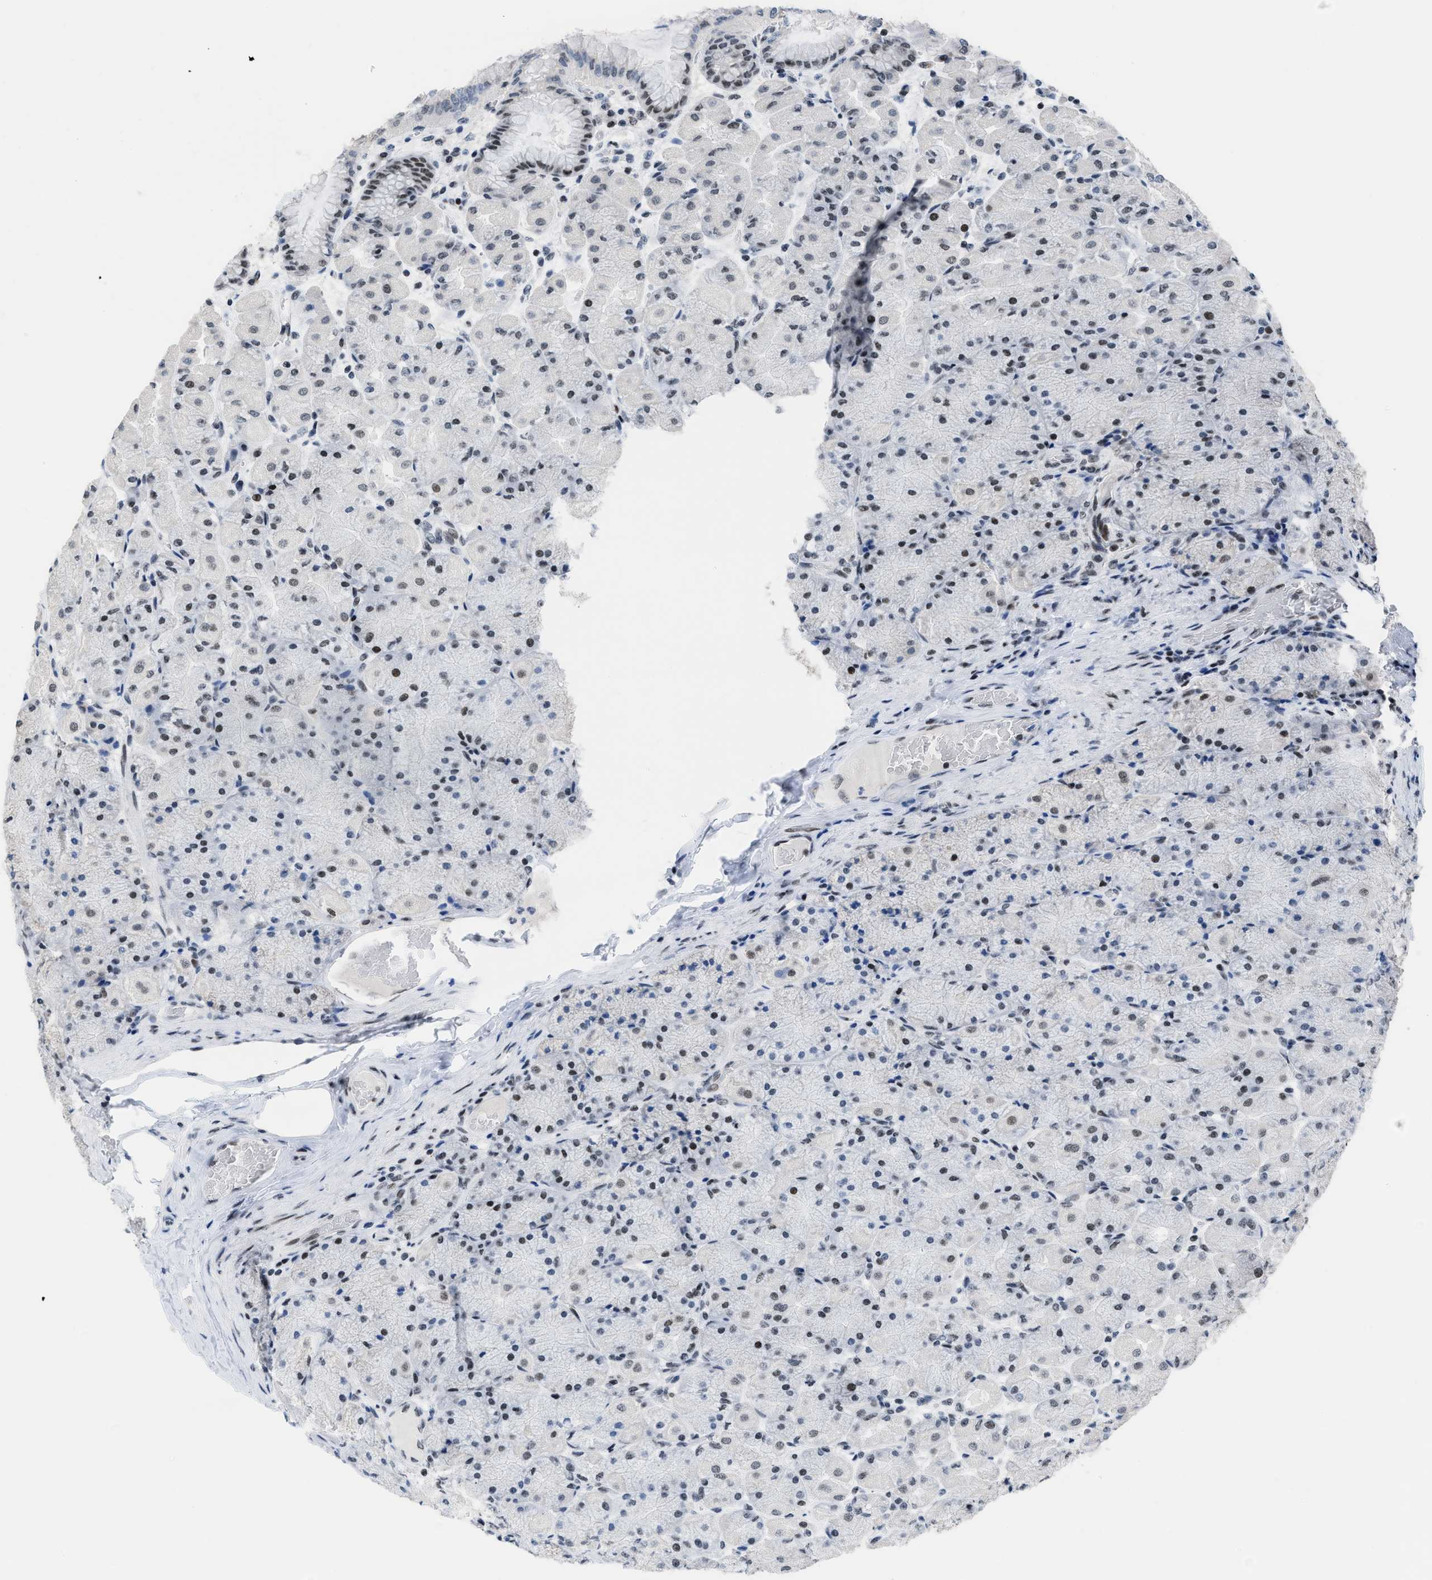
{"staining": {"intensity": "moderate", "quantity": "25%-75%", "location": "nuclear"}, "tissue": "stomach", "cell_type": "Glandular cells", "image_type": "normal", "snomed": [{"axis": "morphology", "description": "Normal tissue, NOS"}, {"axis": "topography", "description": "Stomach, upper"}], "caption": "IHC of benign human stomach reveals medium levels of moderate nuclear expression in approximately 25%-75% of glandular cells. (brown staining indicates protein expression, while blue staining denotes nuclei).", "gene": "TERF2IP", "patient": {"sex": "female", "age": 56}}